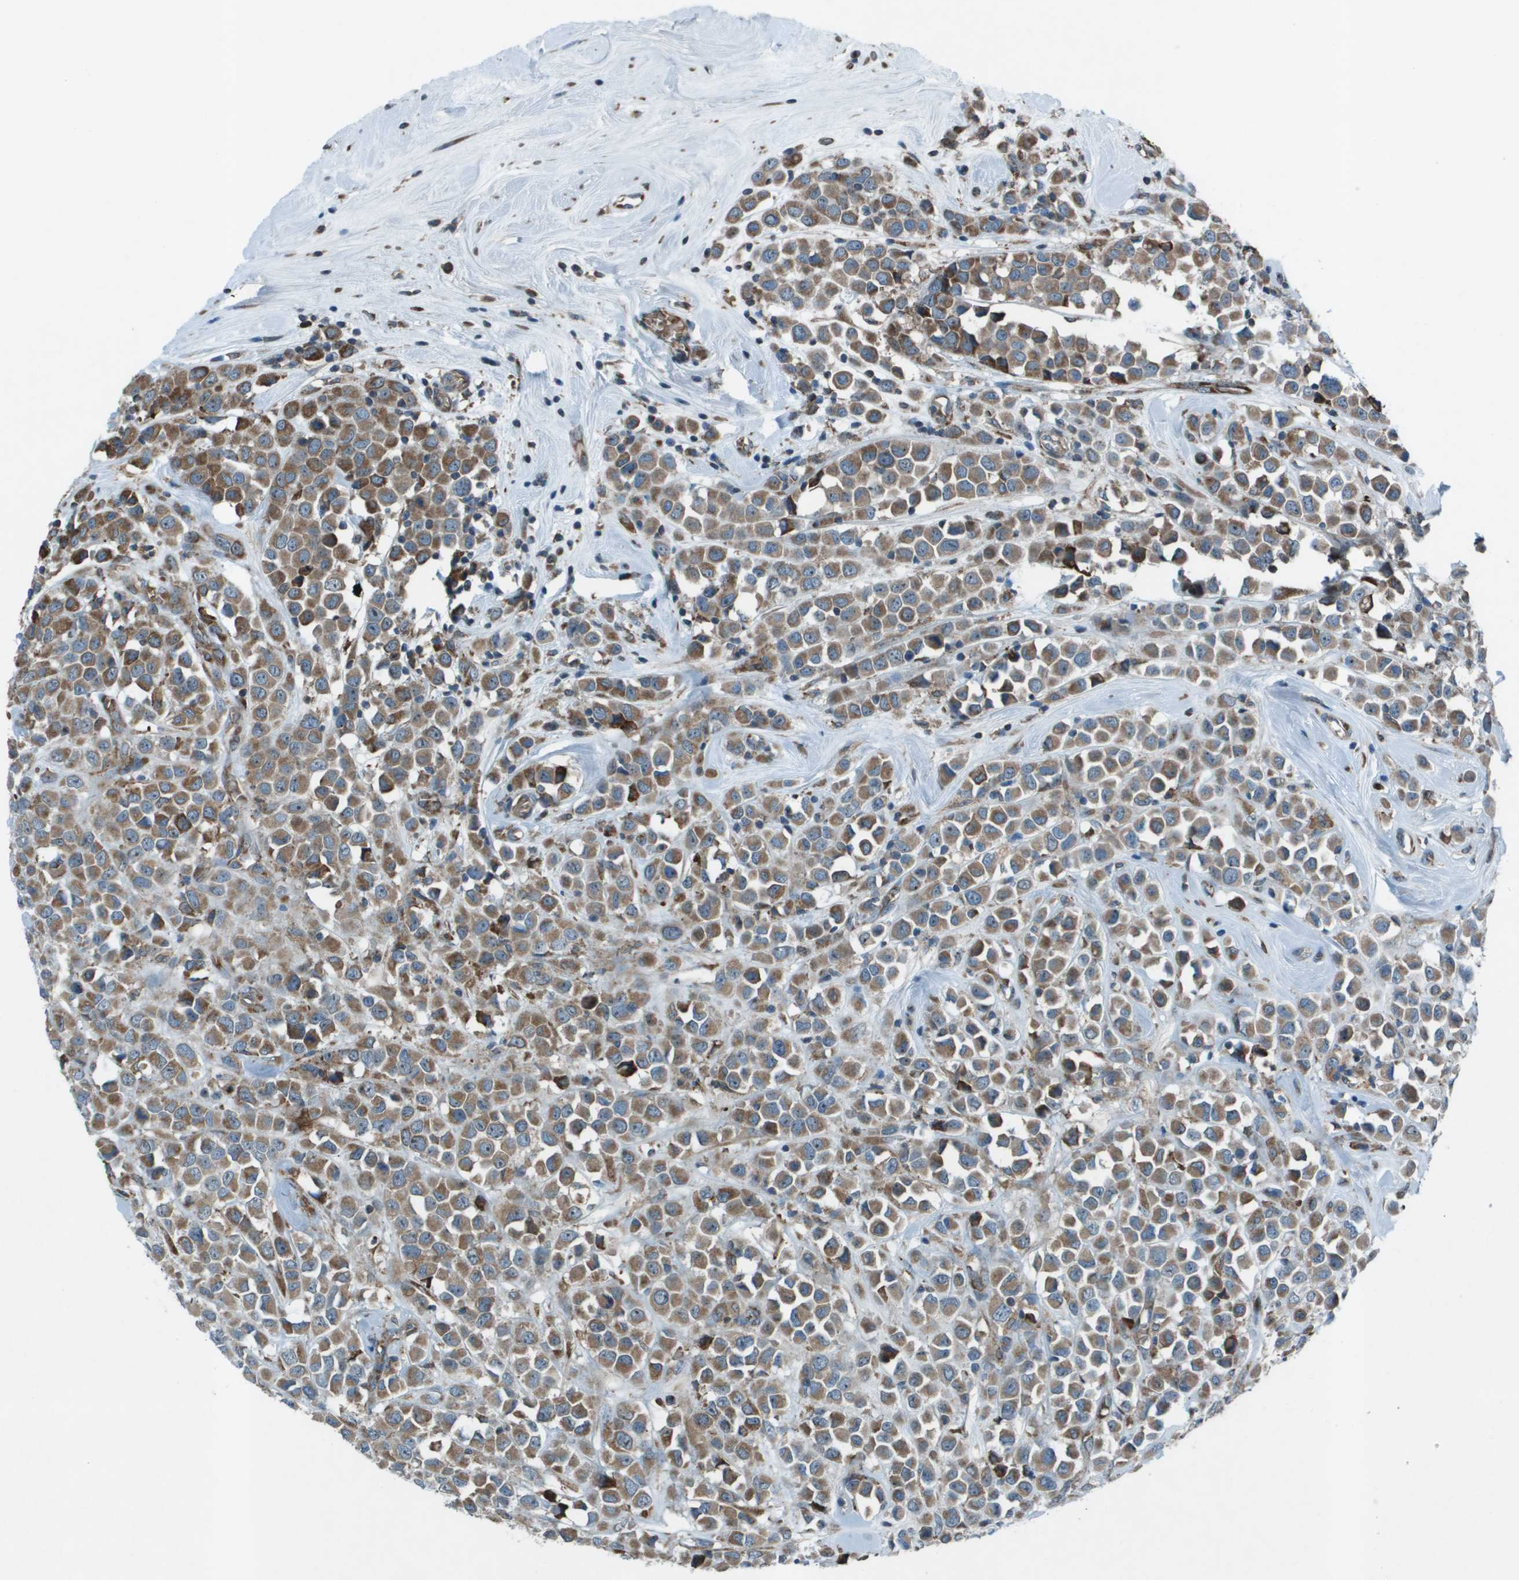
{"staining": {"intensity": "moderate", "quantity": ">75%", "location": "cytoplasmic/membranous"}, "tissue": "breast cancer", "cell_type": "Tumor cells", "image_type": "cancer", "snomed": [{"axis": "morphology", "description": "Duct carcinoma"}, {"axis": "topography", "description": "Breast"}], "caption": "The histopathology image exhibits staining of breast cancer, revealing moderate cytoplasmic/membranous protein expression (brown color) within tumor cells.", "gene": "UTS2", "patient": {"sex": "female", "age": 61}}